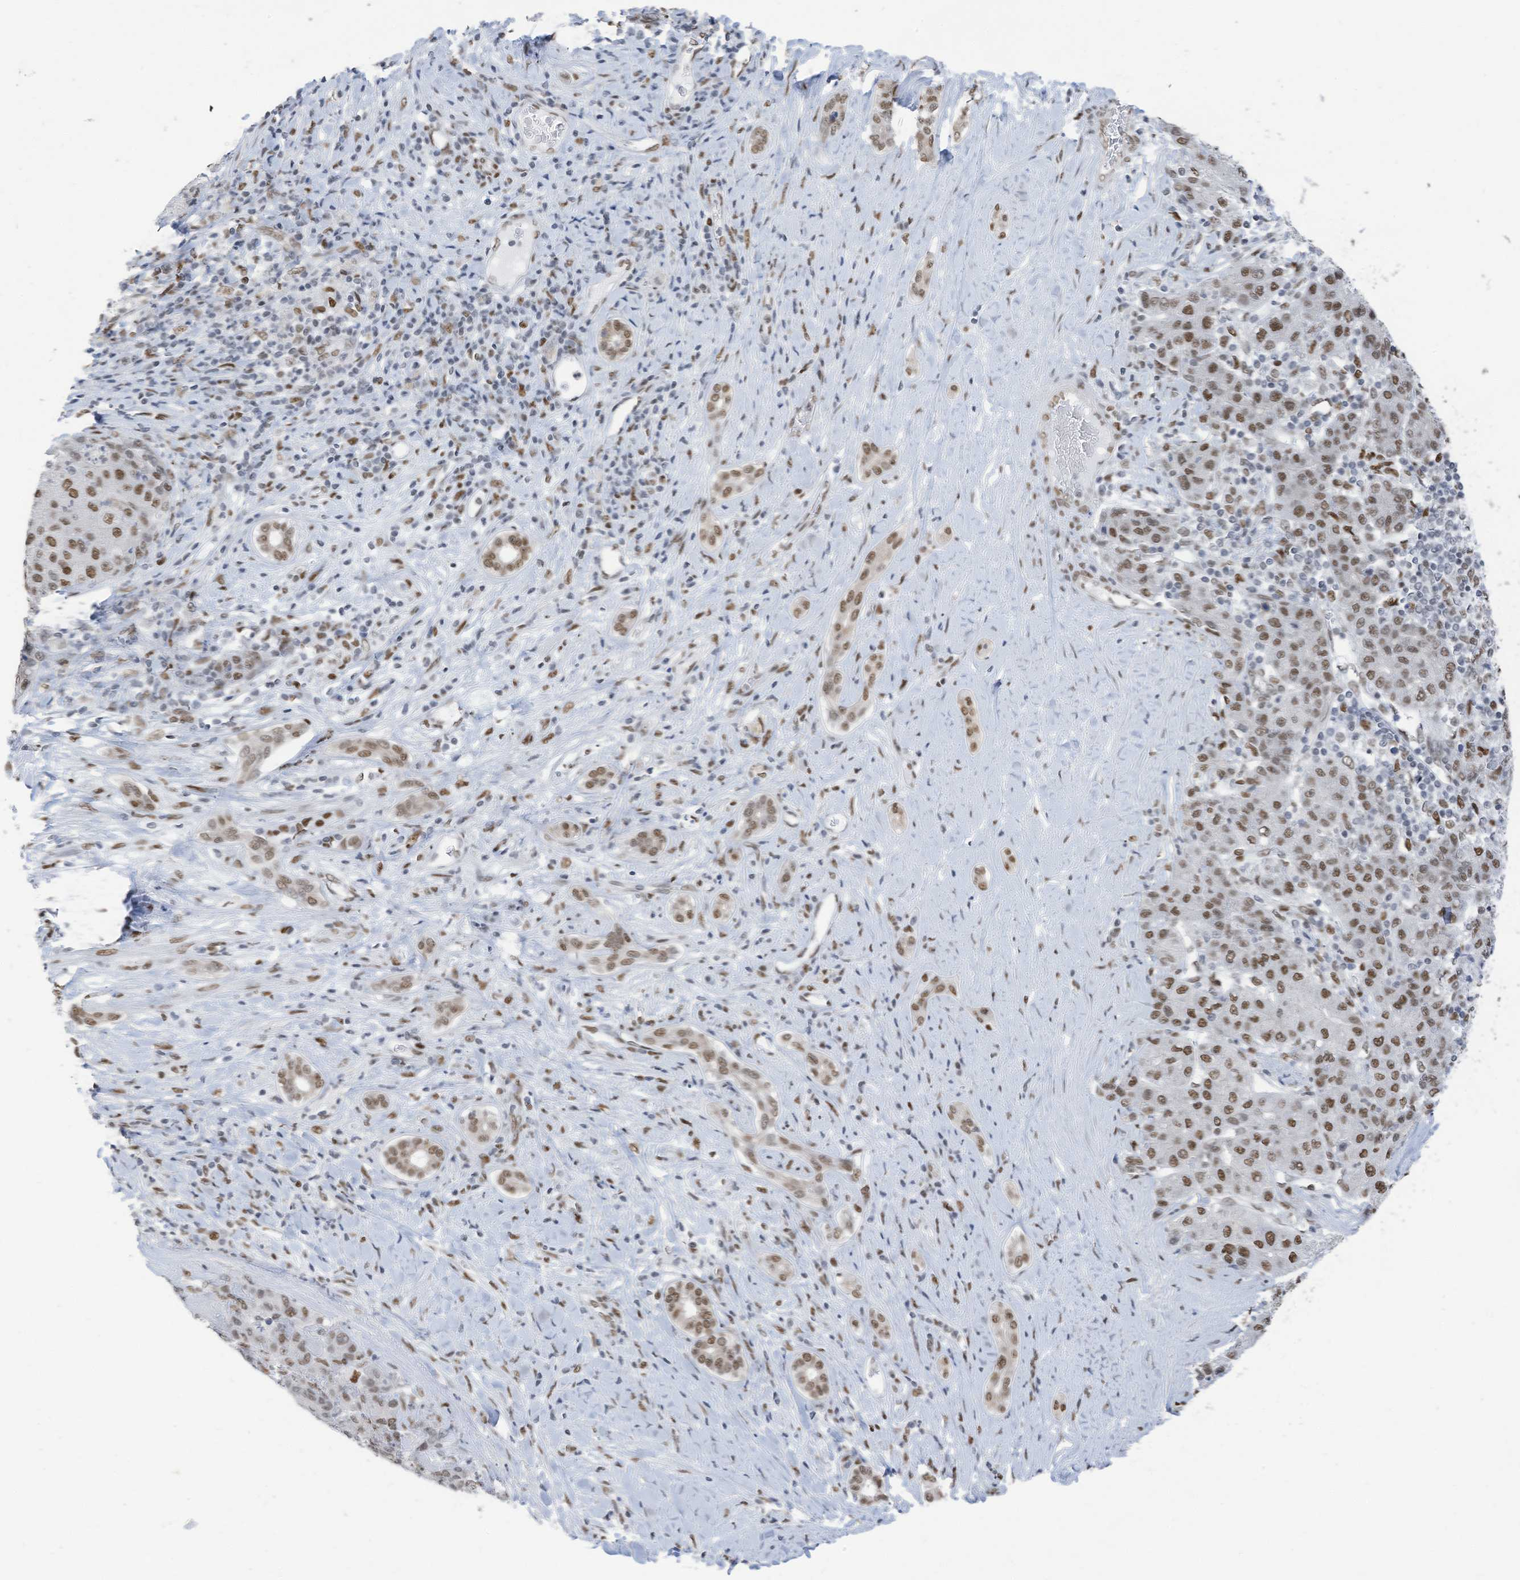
{"staining": {"intensity": "moderate", "quantity": ">75%", "location": "nuclear"}, "tissue": "liver cancer", "cell_type": "Tumor cells", "image_type": "cancer", "snomed": [{"axis": "morphology", "description": "Carcinoma, Hepatocellular, NOS"}, {"axis": "topography", "description": "Liver"}], "caption": "The immunohistochemical stain shows moderate nuclear positivity in tumor cells of liver hepatocellular carcinoma tissue. (DAB = brown stain, brightfield microscopy at high magnification).", "gene": "KHSRP", "patient": {"sex": "male", "age": 65}}